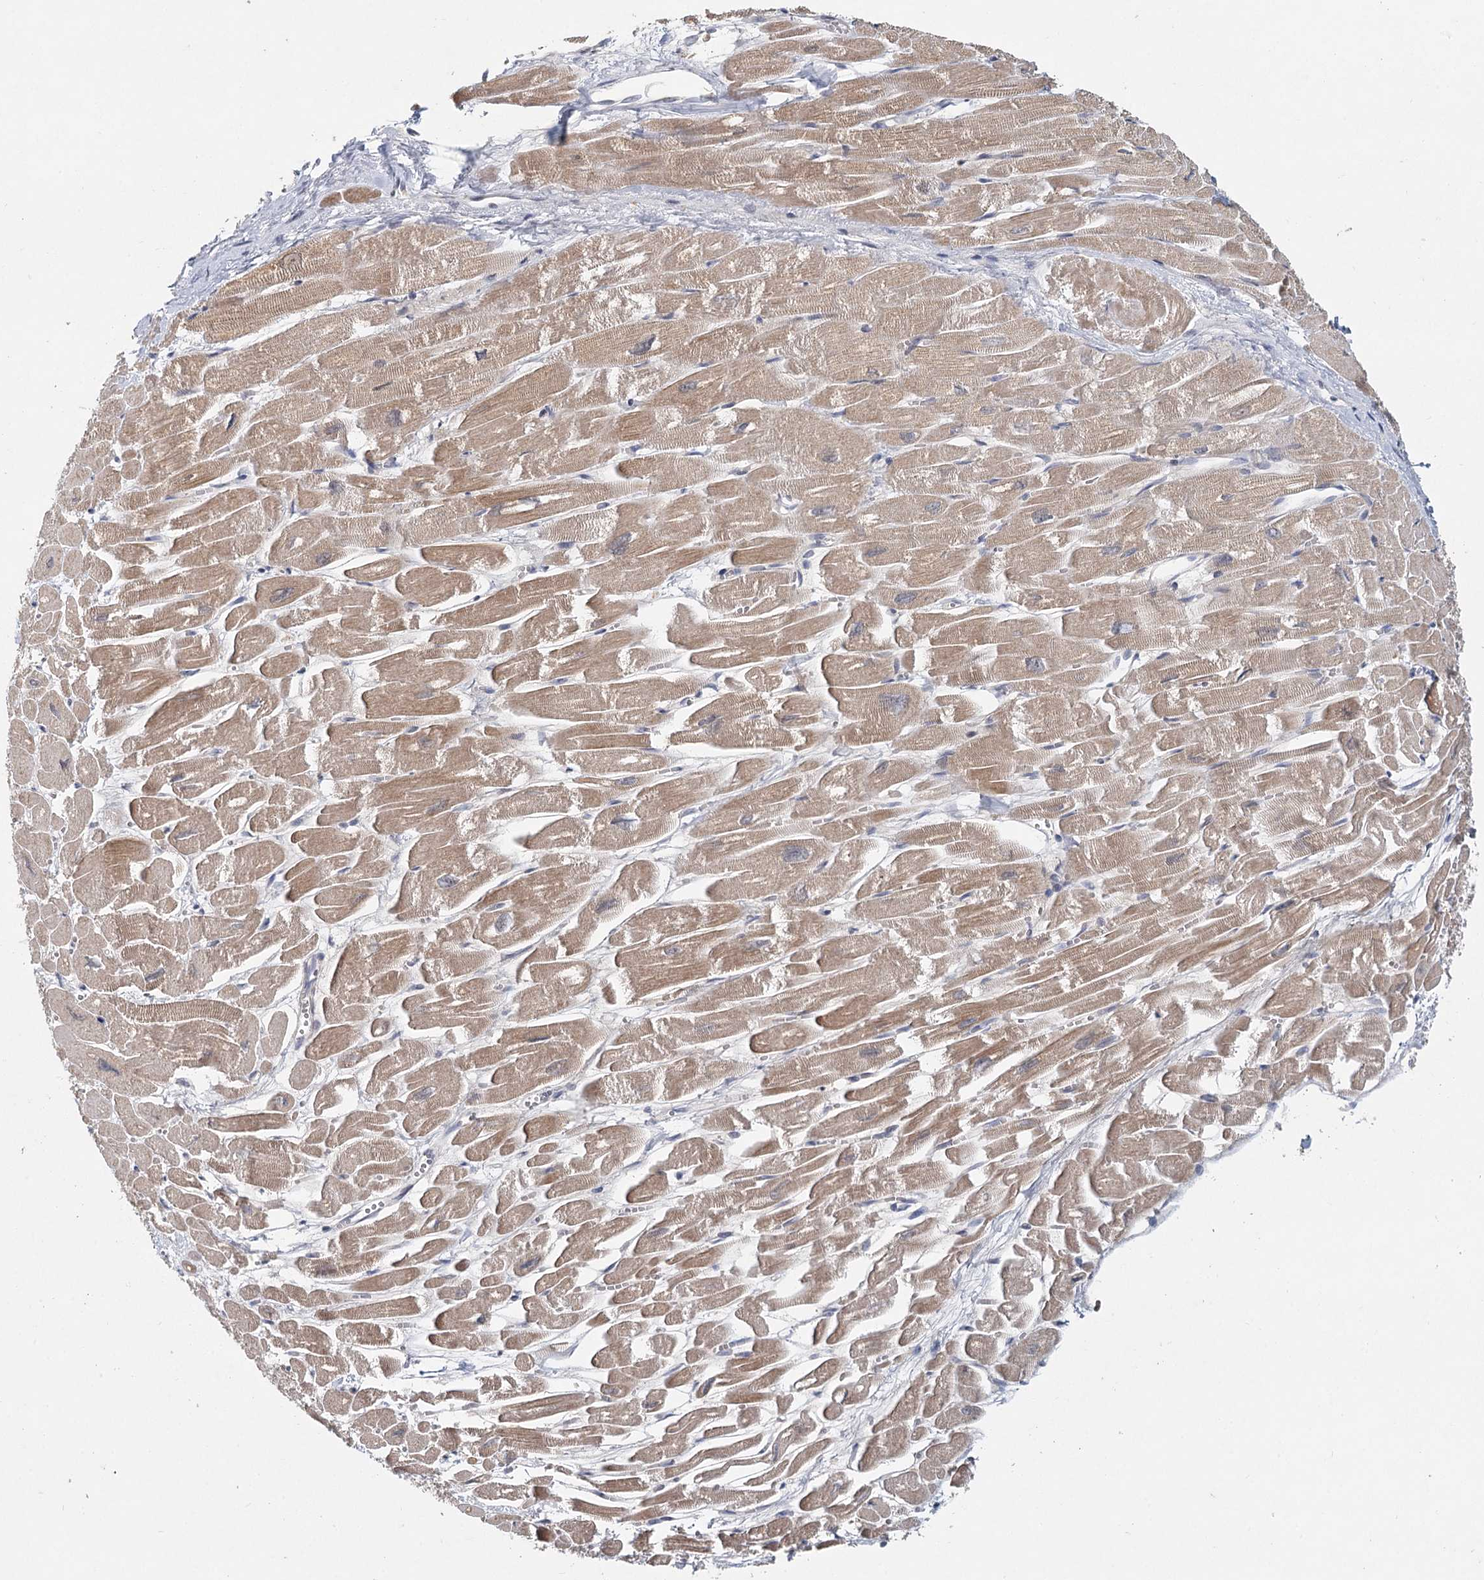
{"staining": {"intensity": "moderate", "quantity": "25%-75%", "location": "cytoplasmic/membranous"}, "tissue": "heart muscle", "cell_type": "Cardiomyocytes", "image_type": "normal", "snomed": [{"axis": "morphology", "description": "Normal tissue, NOS"}, {"axis": "topography", "description": "Heart"}], "caption": "About 25%-75% of cardiomyocytes in benign human heart muscle exhibit moderate cytoplasmic/membranous protein positivity as visualized by brown immunohistochemical staining.", "gene": "AP3B1", "patient": {"sex": "male", "age": 54}}